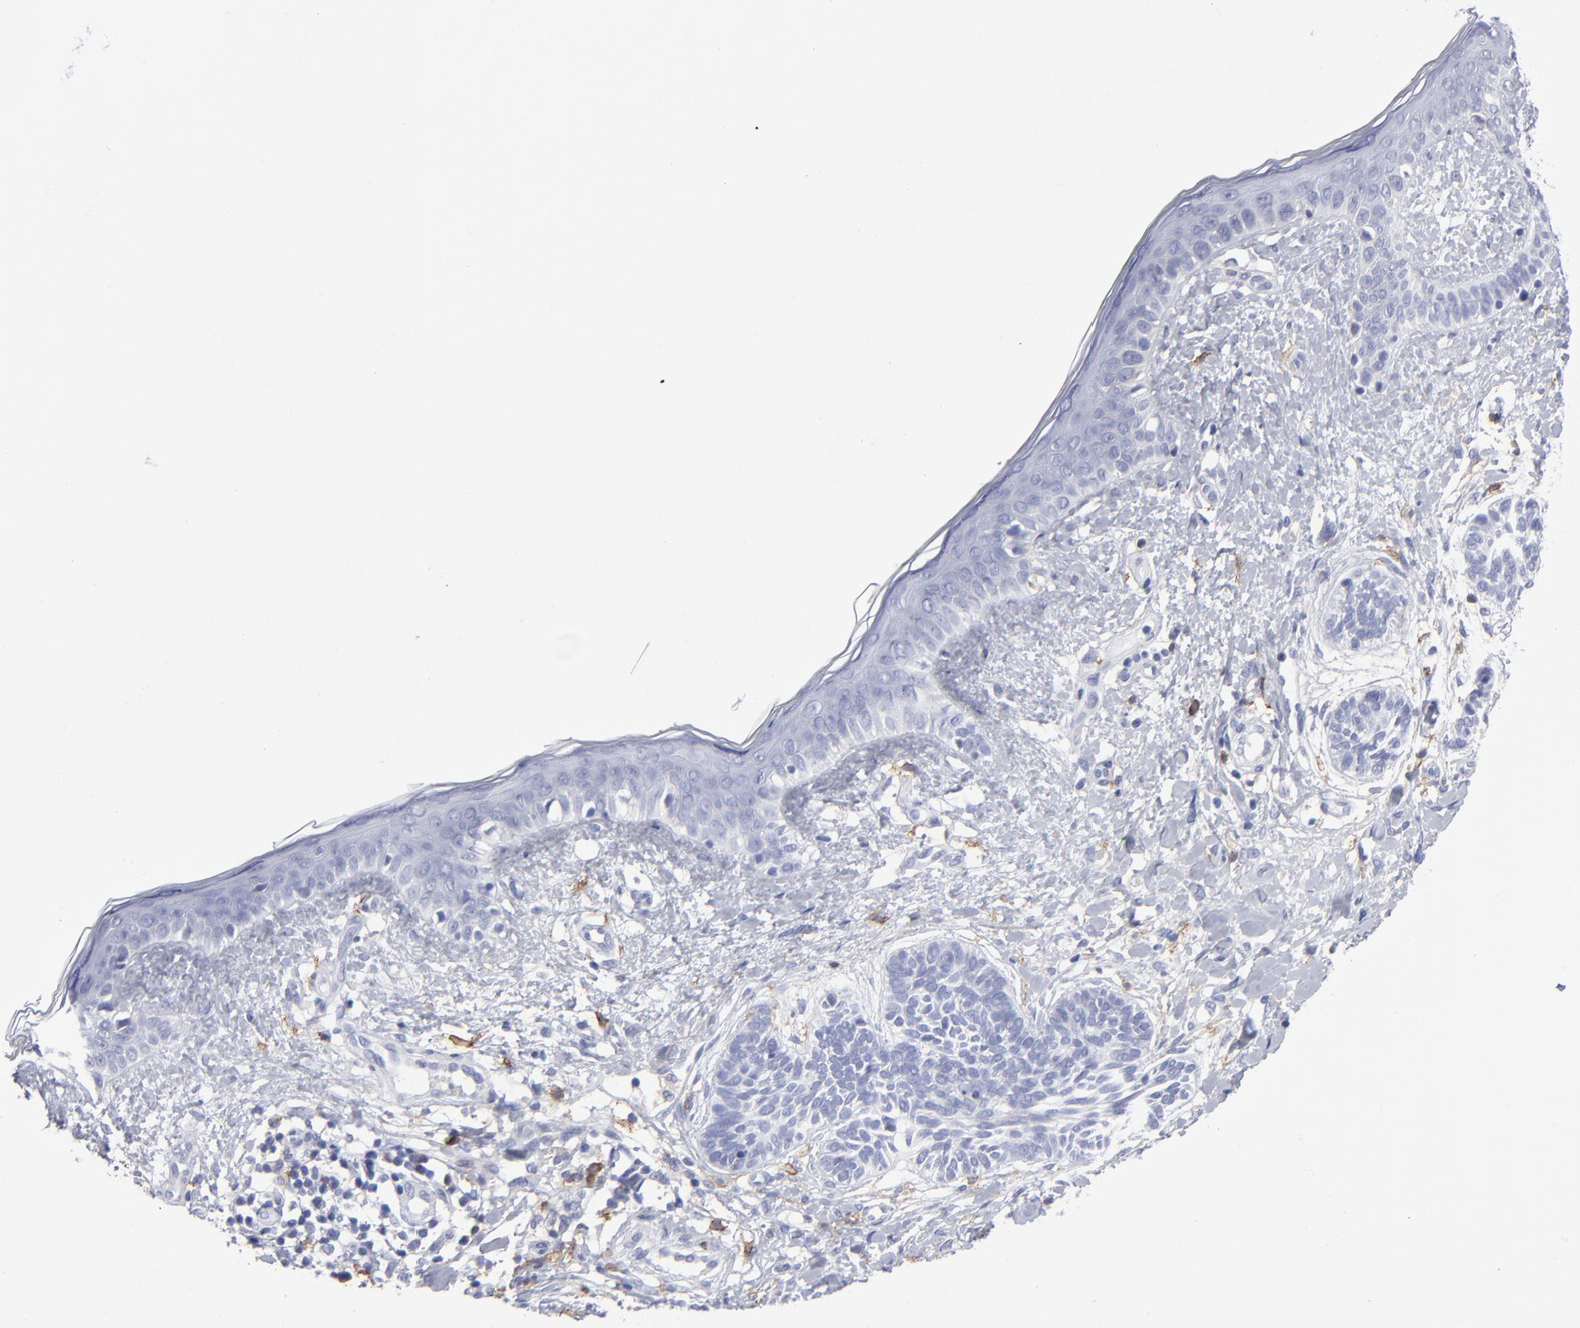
{"staining": {"intensity": "negative", "quantity": "none", "location": "none"}, "tissue": "skin cancer", "cell_type": "Tumor cells", "image_type": "cancer", "snomed": [{"axis": "morphology", "description": "Normal tissue, NOS"}, {"axis": "morphology", "description": "Basal cell carcinoma"}, {"axis": "topography", "description": "Skin"}], "caption": "DAB (3,3'-diaminobenzidine) immunohistochemical staining of basal cell carcinoma (skin) exhibits no significant staining in tumor cells.", "gene": "LAT2", "patient": {"sex": "male", "age": 63}}